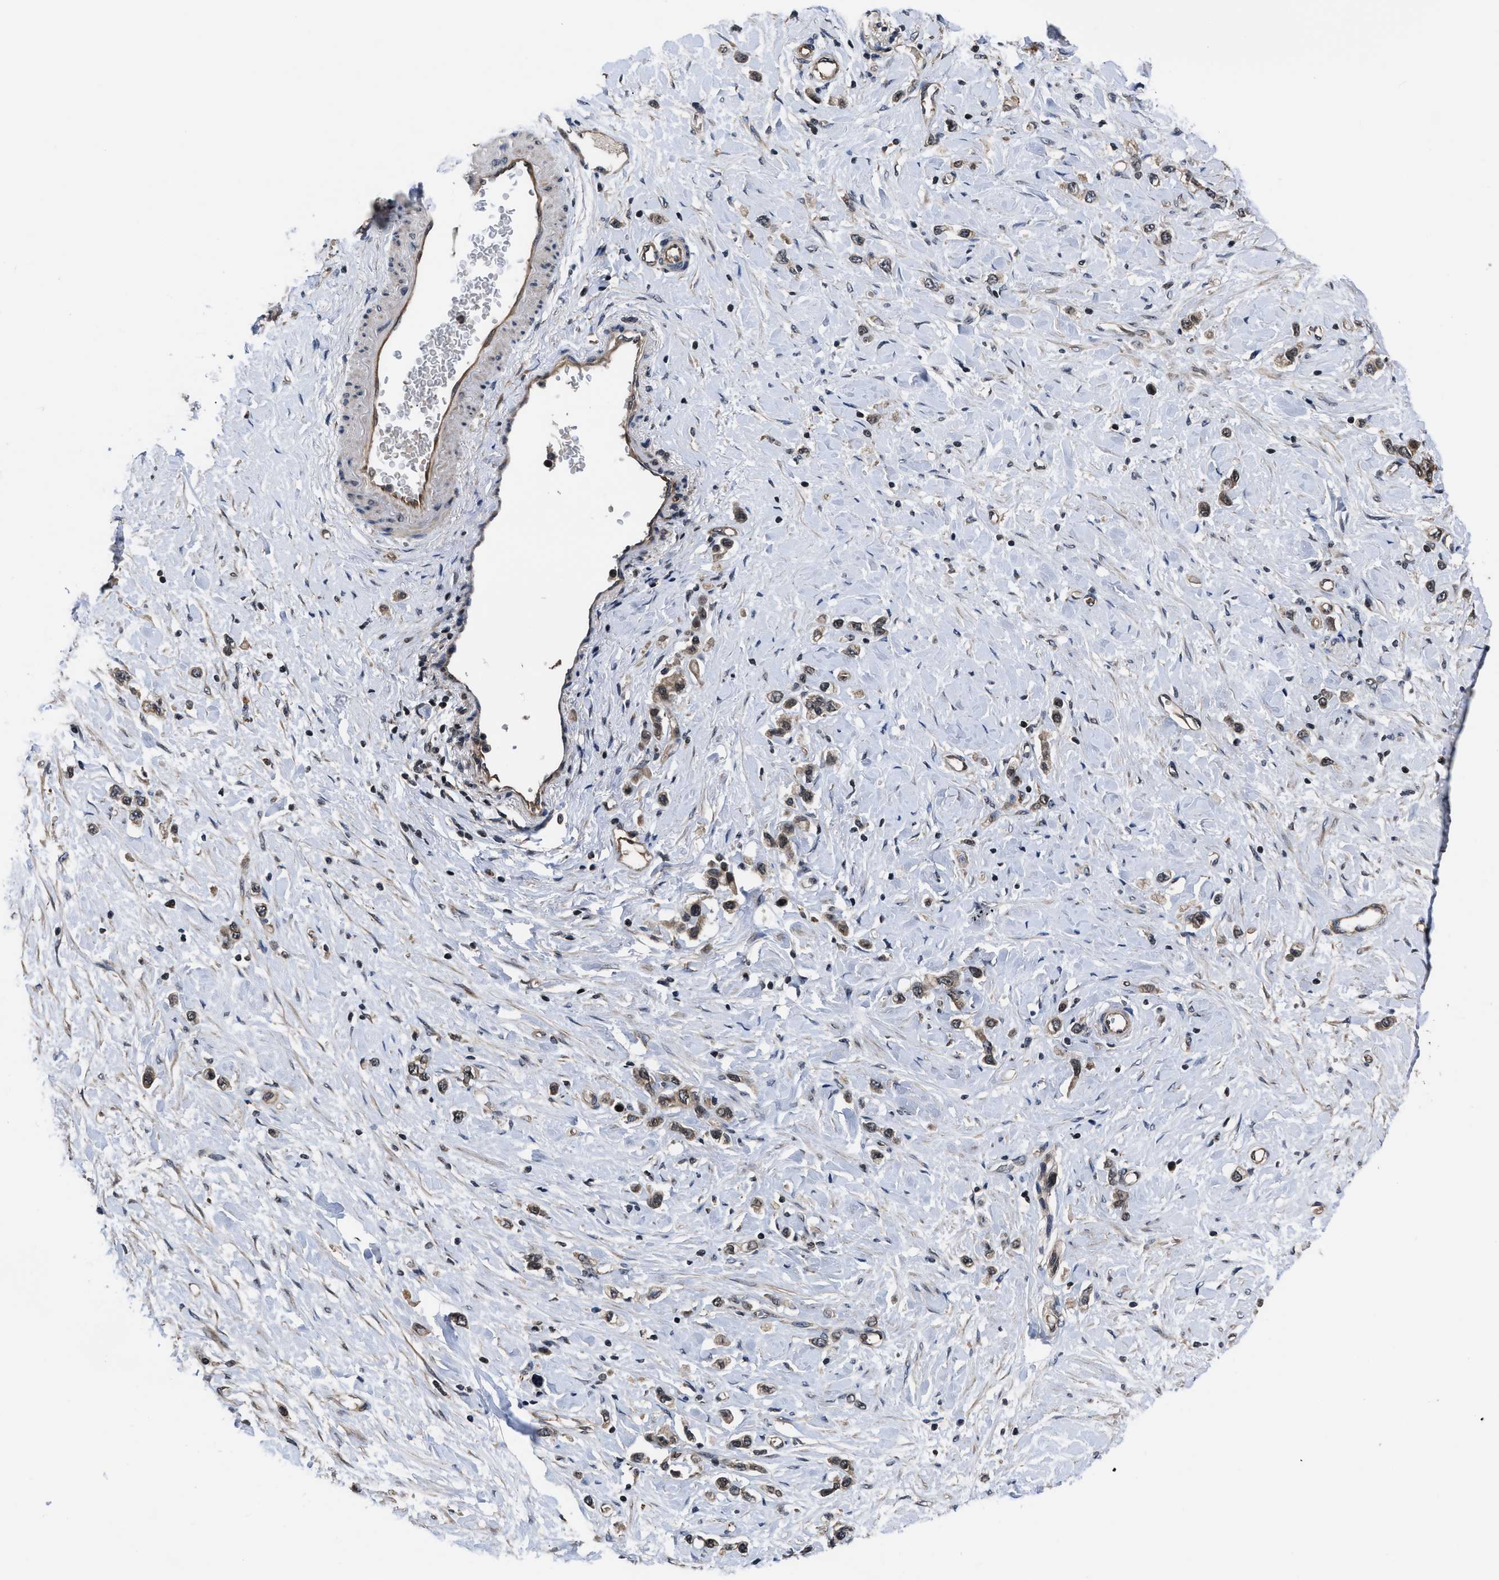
{"staining": {"intensity": "weak", "quantity": ">75%", "location": "cytoplasmic/membranous,nuclear"}, "tissue": "stomach cancer", "cell_type": "Tumor cells", "image_type": "cancer", "snomed": [{"axis": "morphology", "description": "Adenocarcinoma, NOS"}, {"axis": "topography", "description": "Stomach"}], "caption": "A photomicrograph of human stomach cancer stained for a protein exhibits weak cytoplasmic/membranous and nuclear brown staining in tumor cells. Nuclei are stained in blue.", "gene": "DNAJC14", "patient": {"sex": "female", "age": 65}}